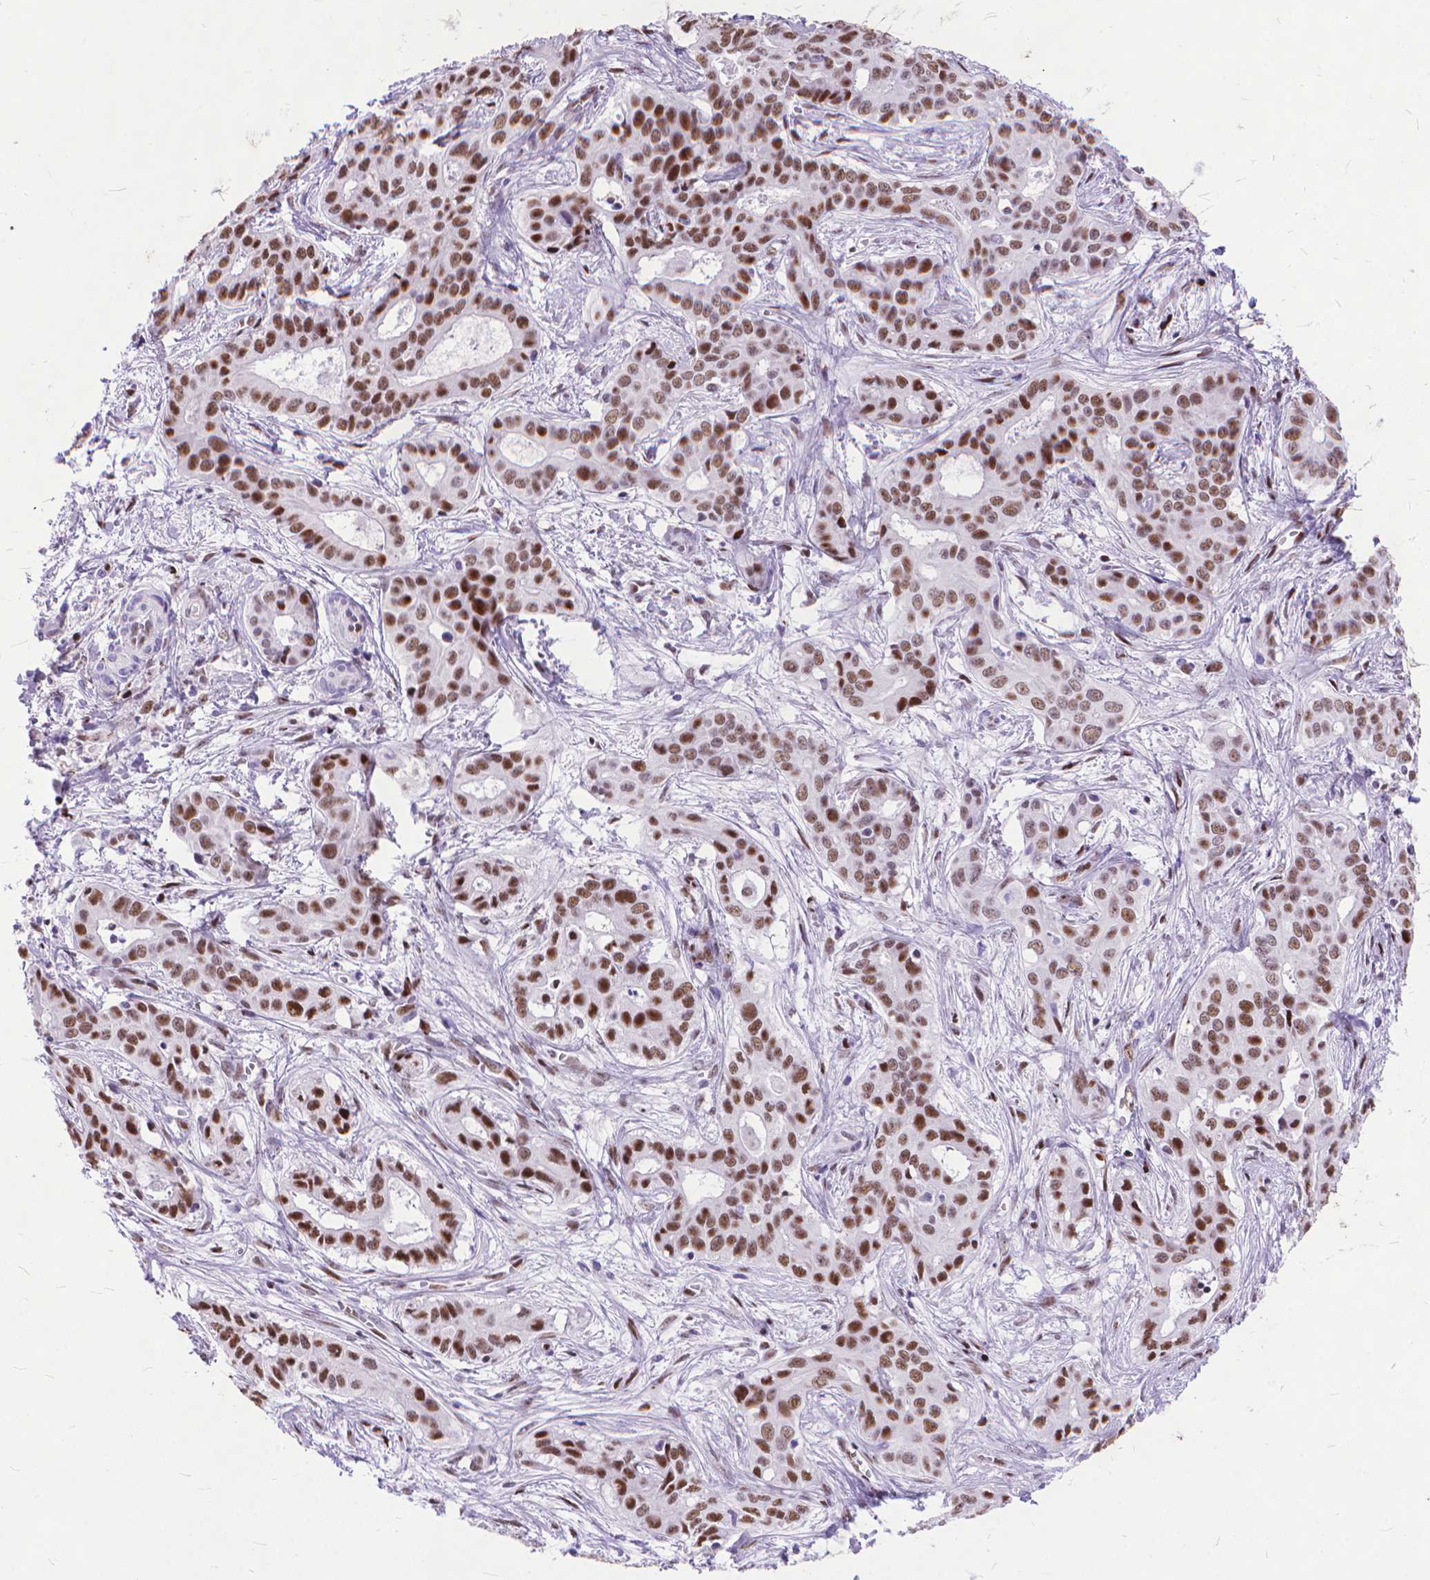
{"staining": {"intensity": "strong", "quantity": ">75%", "location": "nuclear"}, "tissue": "liver cancer", "cell_type": "Tumor cells", "image_type": "cancer", "snomed": [{"axis": "morphology", "description": "Cholangiocarcinoma"}, {"axis": "topography", "description": "Liver"}], "caption": "The image exhibits staining of cholangiocarcinoma (liver), revealing strong nuclear protein expression (brown color) within tumor cells.", "gene": "POLE4", "patient": {"sex": "female", "age": 65}}